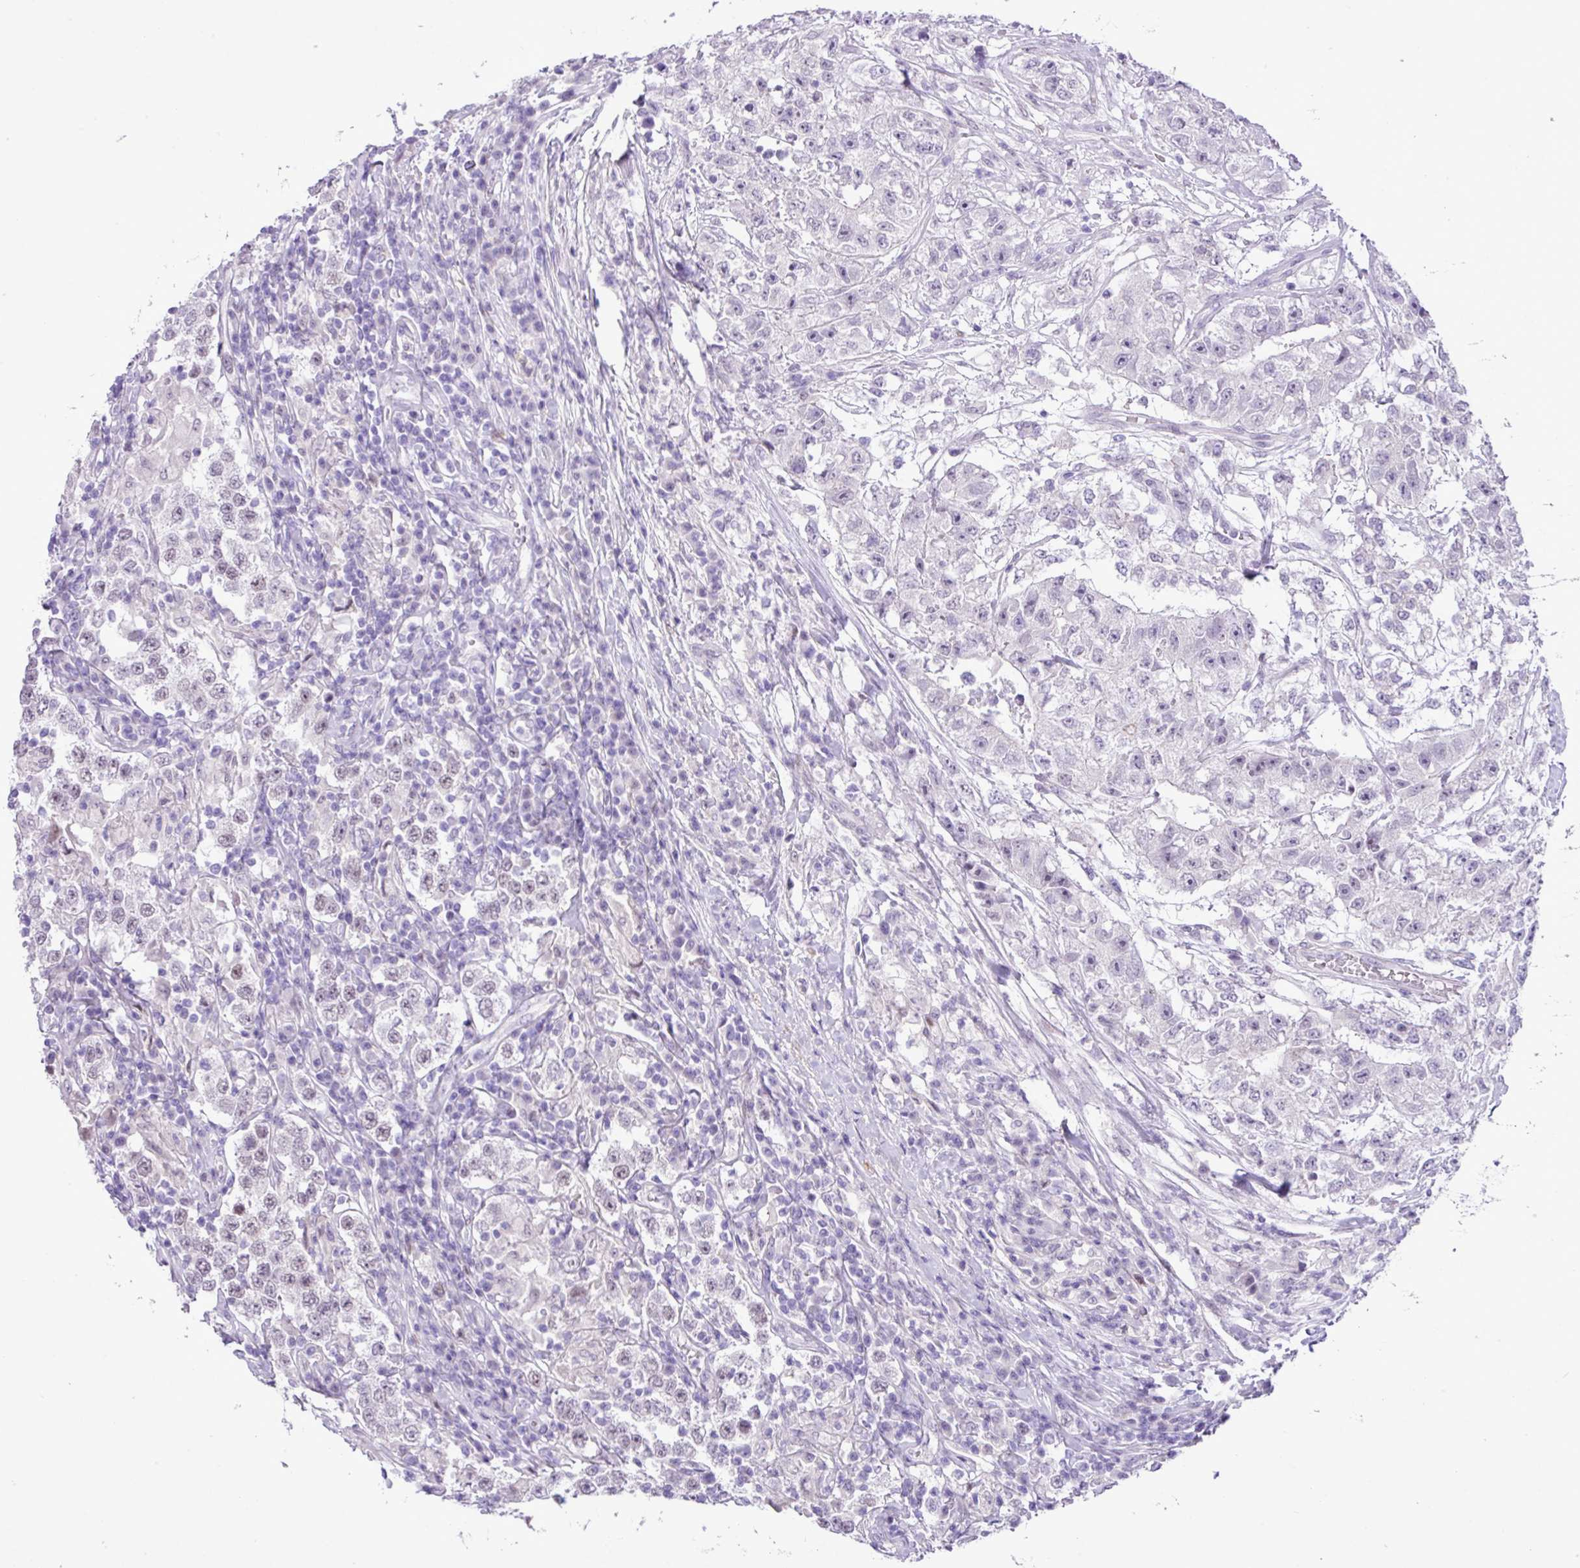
{"staining": {"intensity": "weak", "quantity": "25%-75%", "location": "nuclear"}, "tissue": "testis cancer", "cell_type": "Tumor cells", "image_type": "cancer", "snomed": [{"axis": "morphology", "description": "Seminoma, NOS"}, {"axis": "morphology", "description": "Carcinoma, Embryonal, NOS"}, {"axis": "topography", "description": "Testis"}], "caption": "Protein expression analysis of human testis cancer reveals weak nuclear expression in about 25%-75% of tumor cells. The protein is stained brown, and the nuclei are stained in blue (DAB (3,3'-diaminobenzidine) IHC with brightfield microscopy, high magnification).", "gene": "YLPM1", "patient": {"sex": "male", "age": 41}}